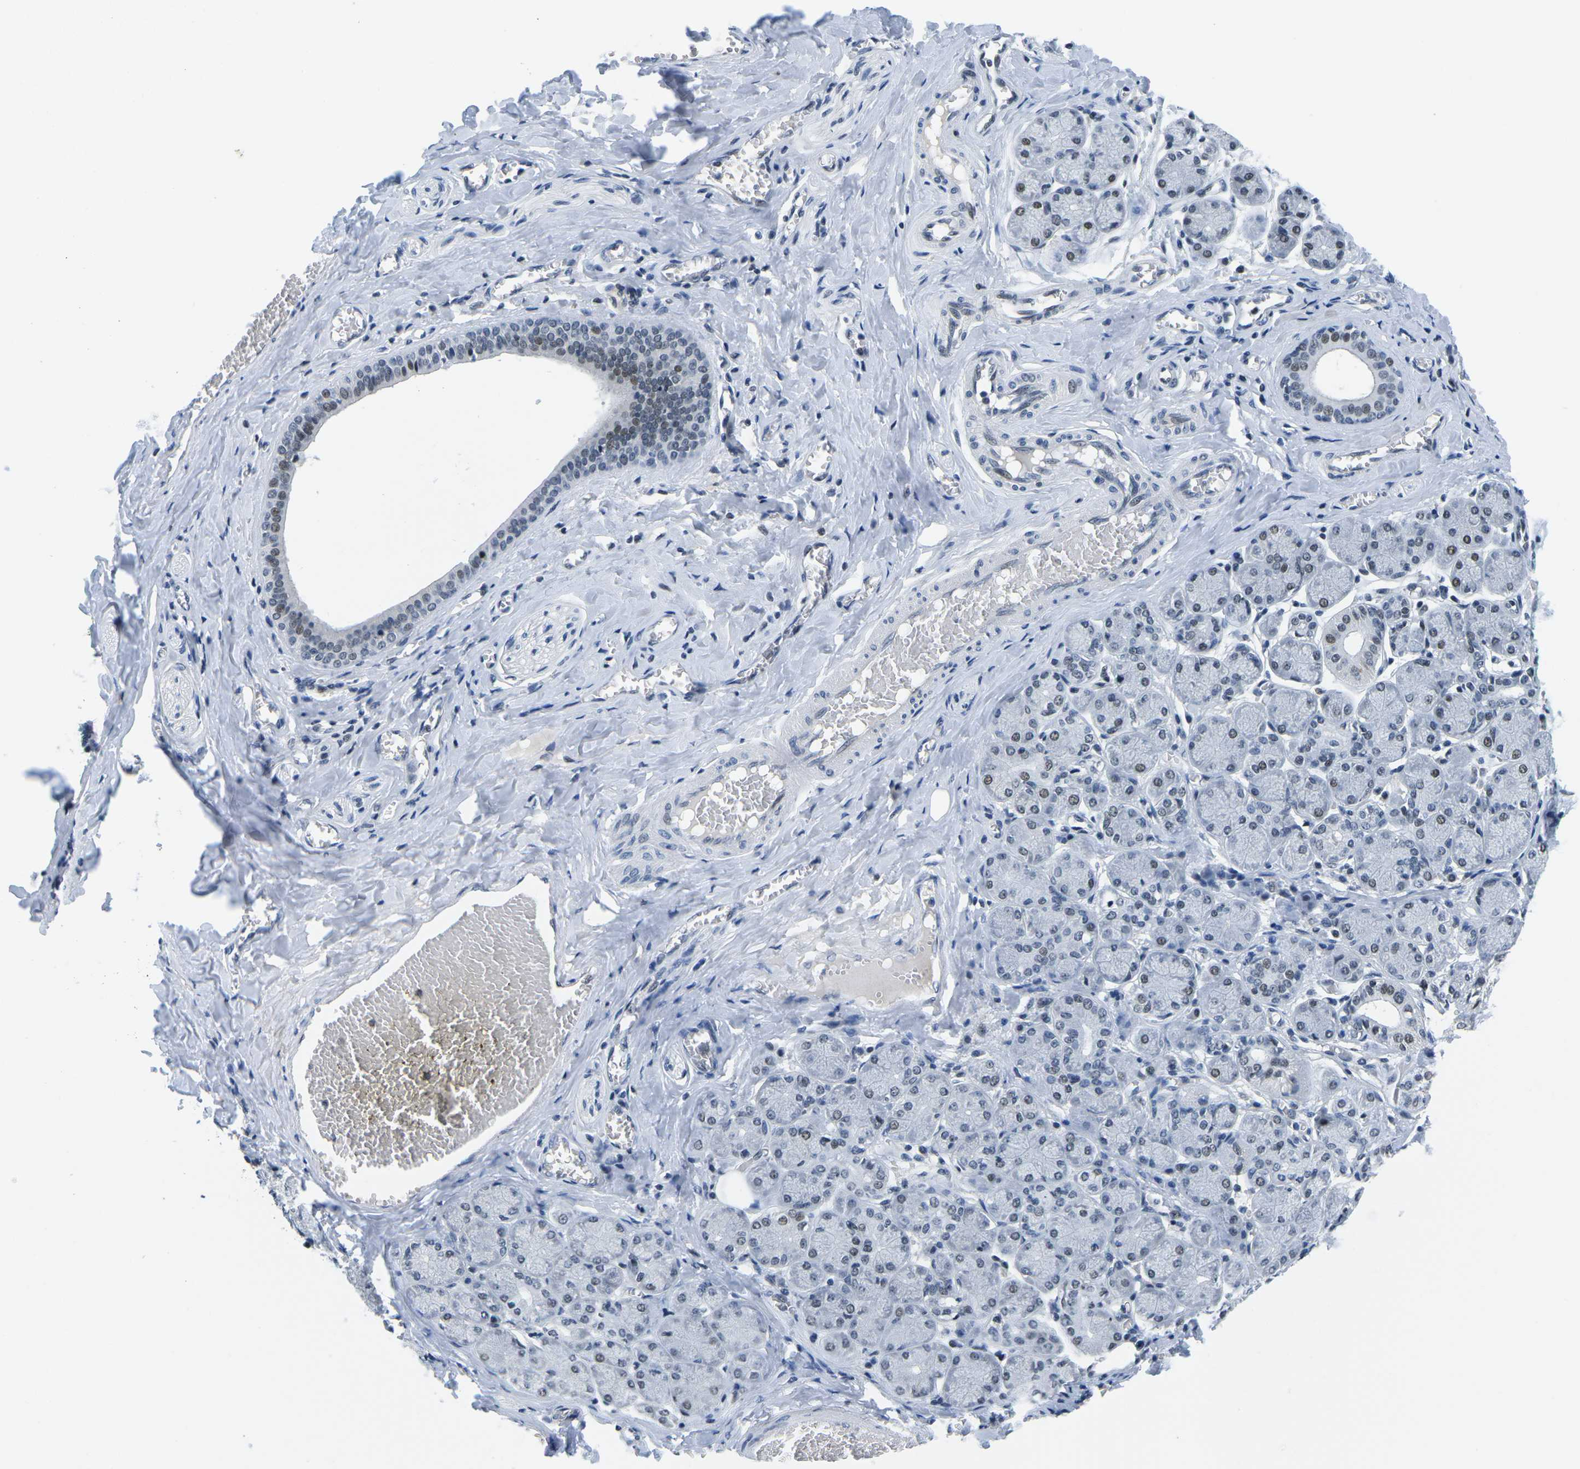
{"staining": {"intensity": "moderate", "quantity": "25%-75%", "location": "nuclear"}, "tissue": "salivary gland", "cell_type": "Glandular cells", "image_type": "normal", "snomed": [{"axis": "morphology", "description": "Normal tissue, NOS"}, {"axis": "topography", "description": "Salivary gland"}], "caption": "Moderate nuclear protein staining is seen in approximately 25%-75% of glandular cells in salivary gland.", "gene": "PRPF8", "patient": {"sex": "female", "age": 24}}